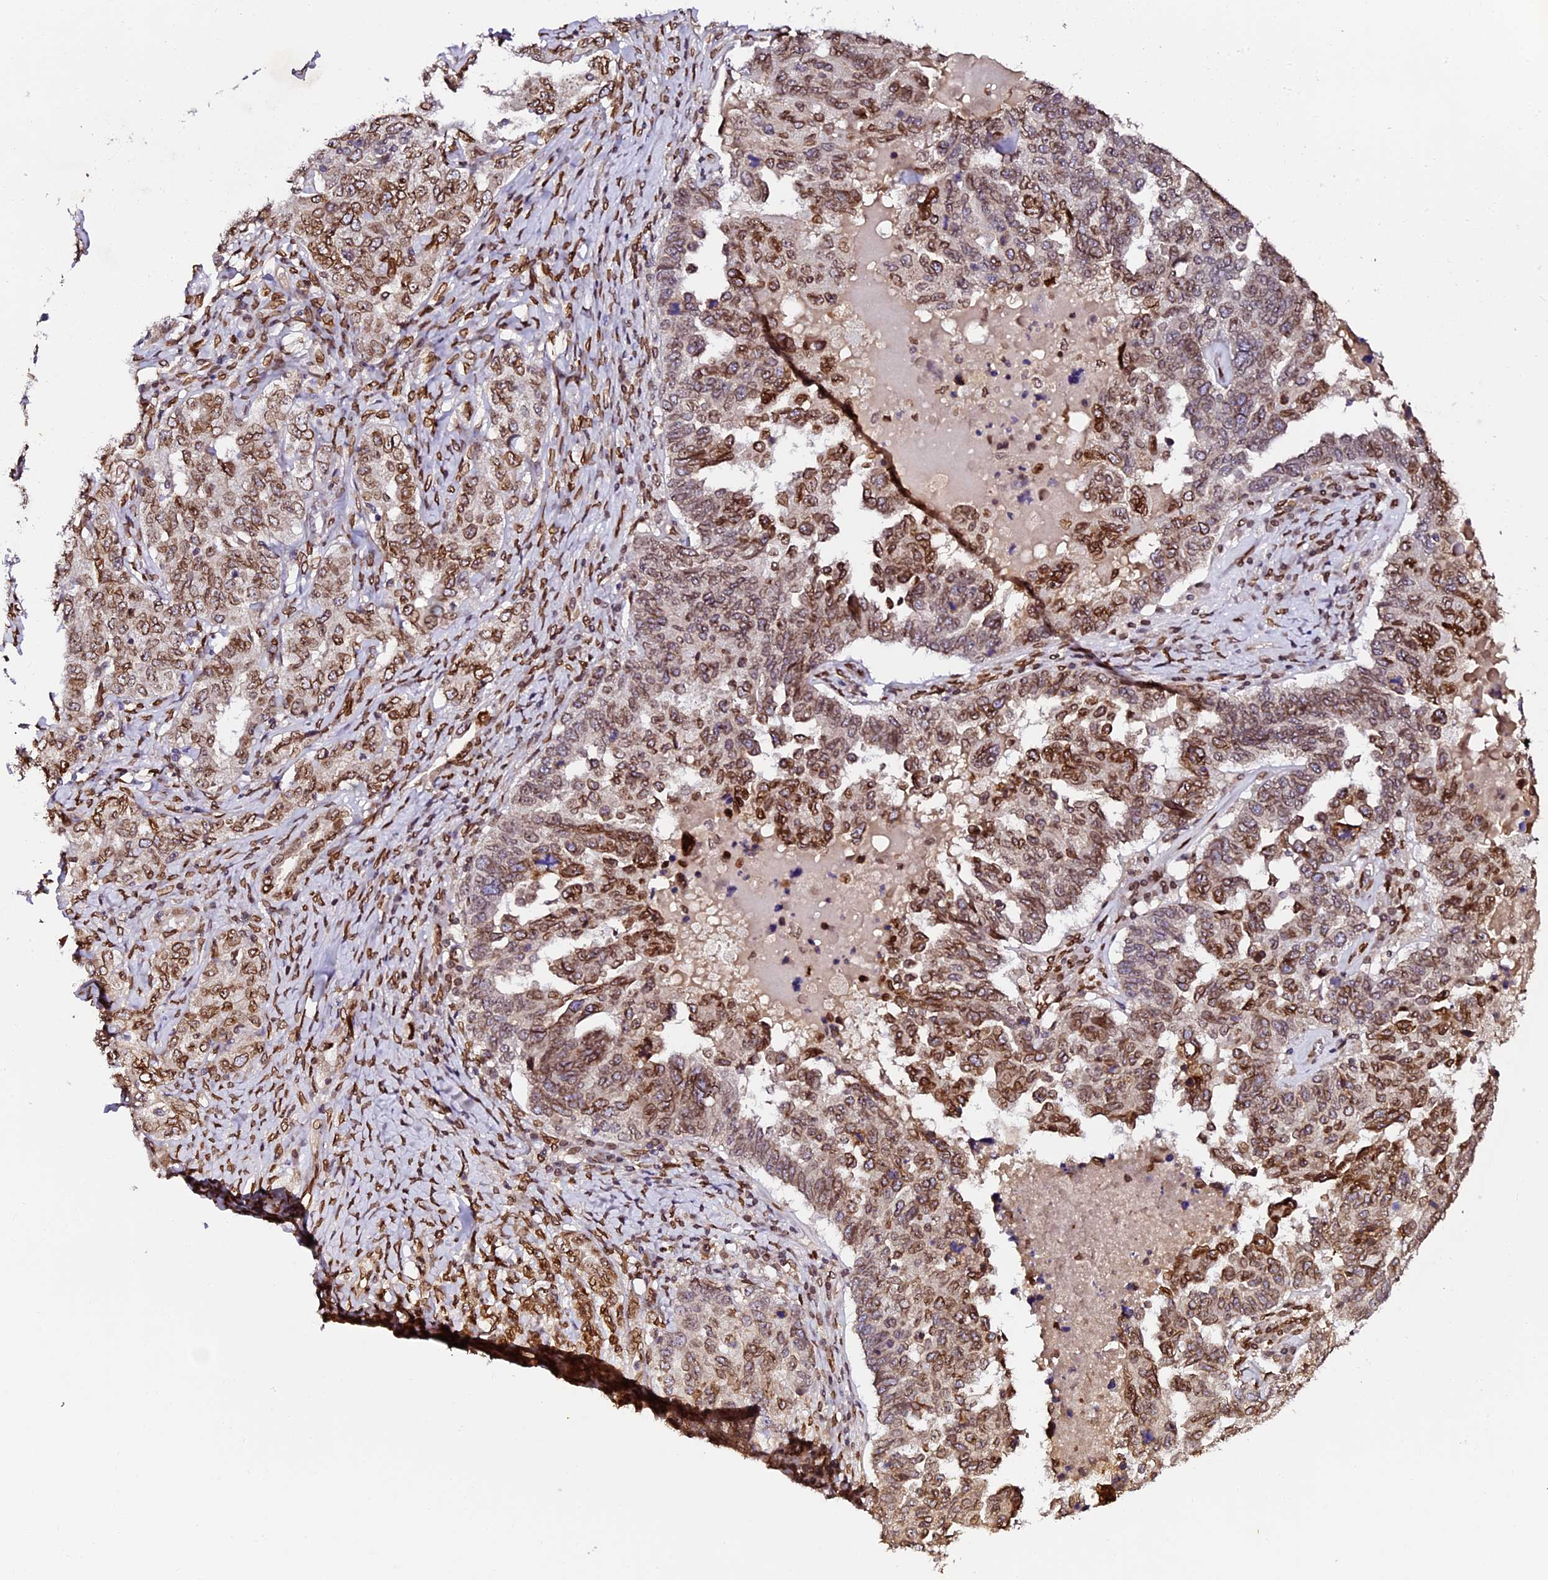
{"staining": {"intensity": "moderate", "quantity": ">75%", "location": "cytoplasmic/membranous,nuclear"}, "tissue": "ovarian cancer", "cell_type": "Tumor cells", "image_type": "cancer", "snomed": [{"axis": "morphology", "description": "Carcinoma, endometroid"}, {"axis": "topography", "description": "Ovary"}], "caption": "A photomicrograph of ovarian endometroid carcinoma stained for a protein demonstrates moderate cytoplasmic/membranous and nuclear brown staining in tumor cells.", "gene": "ANAPC5", "patient": {"sex": "female", "age": 62}}